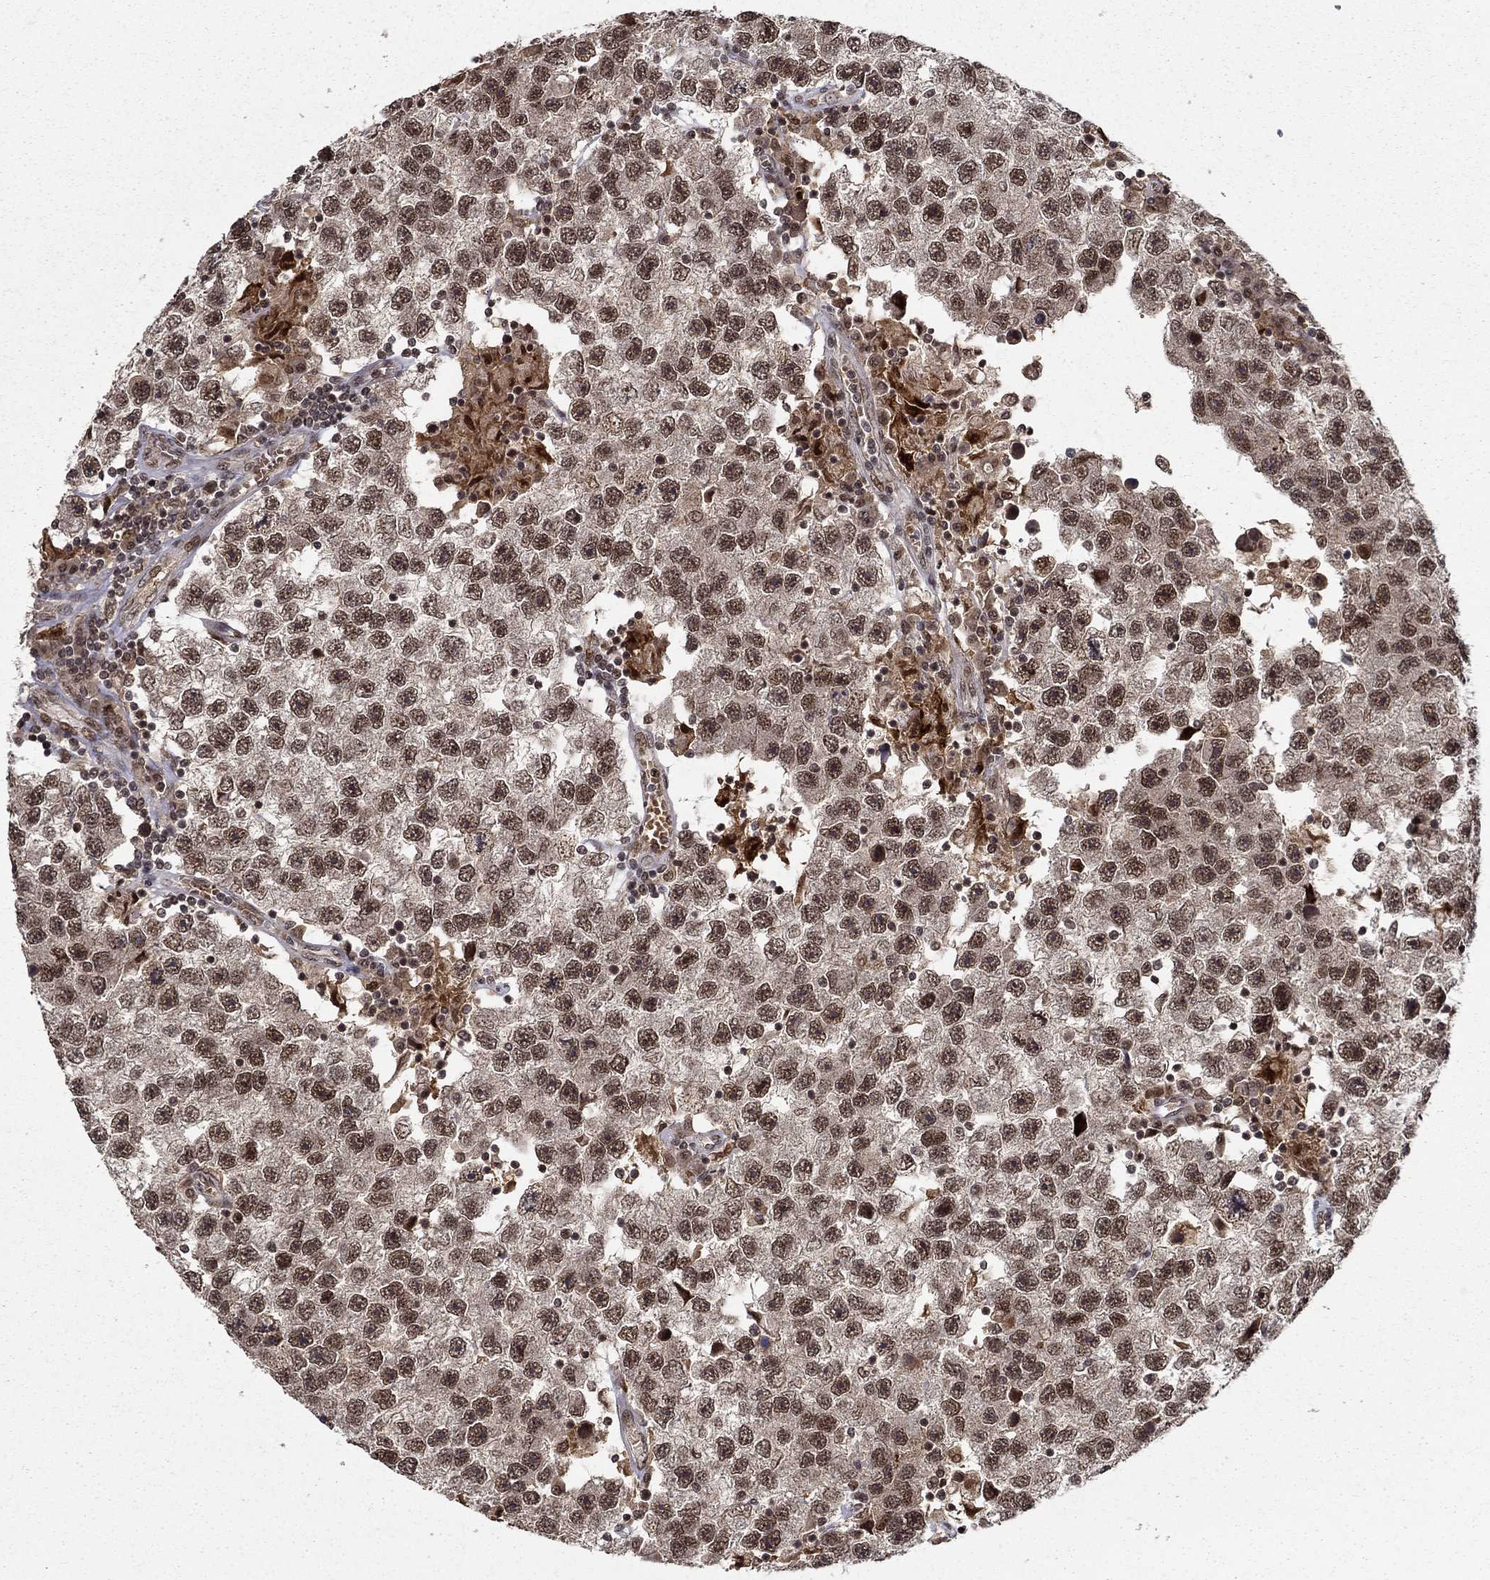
{"staining": {"intensity": "moderate", "quantity": ">75%", "location": "nuclear"}, "tissue": "testis cancer", "cell_type": "Tumor cells", "image_type": "cancer", "snomed": [{"axis": "morphology", "description": "Seminoma, NOS"}, {"axis": "topography", "description": "Testis"}], "caption": "Protein analysis of testis cancer (seminoma) tissue shows moderate nuclear staining in approximately >75% of tumor cells.", "gene": "CDCA7L", "patient": {"sex": "male", "age": 26}}